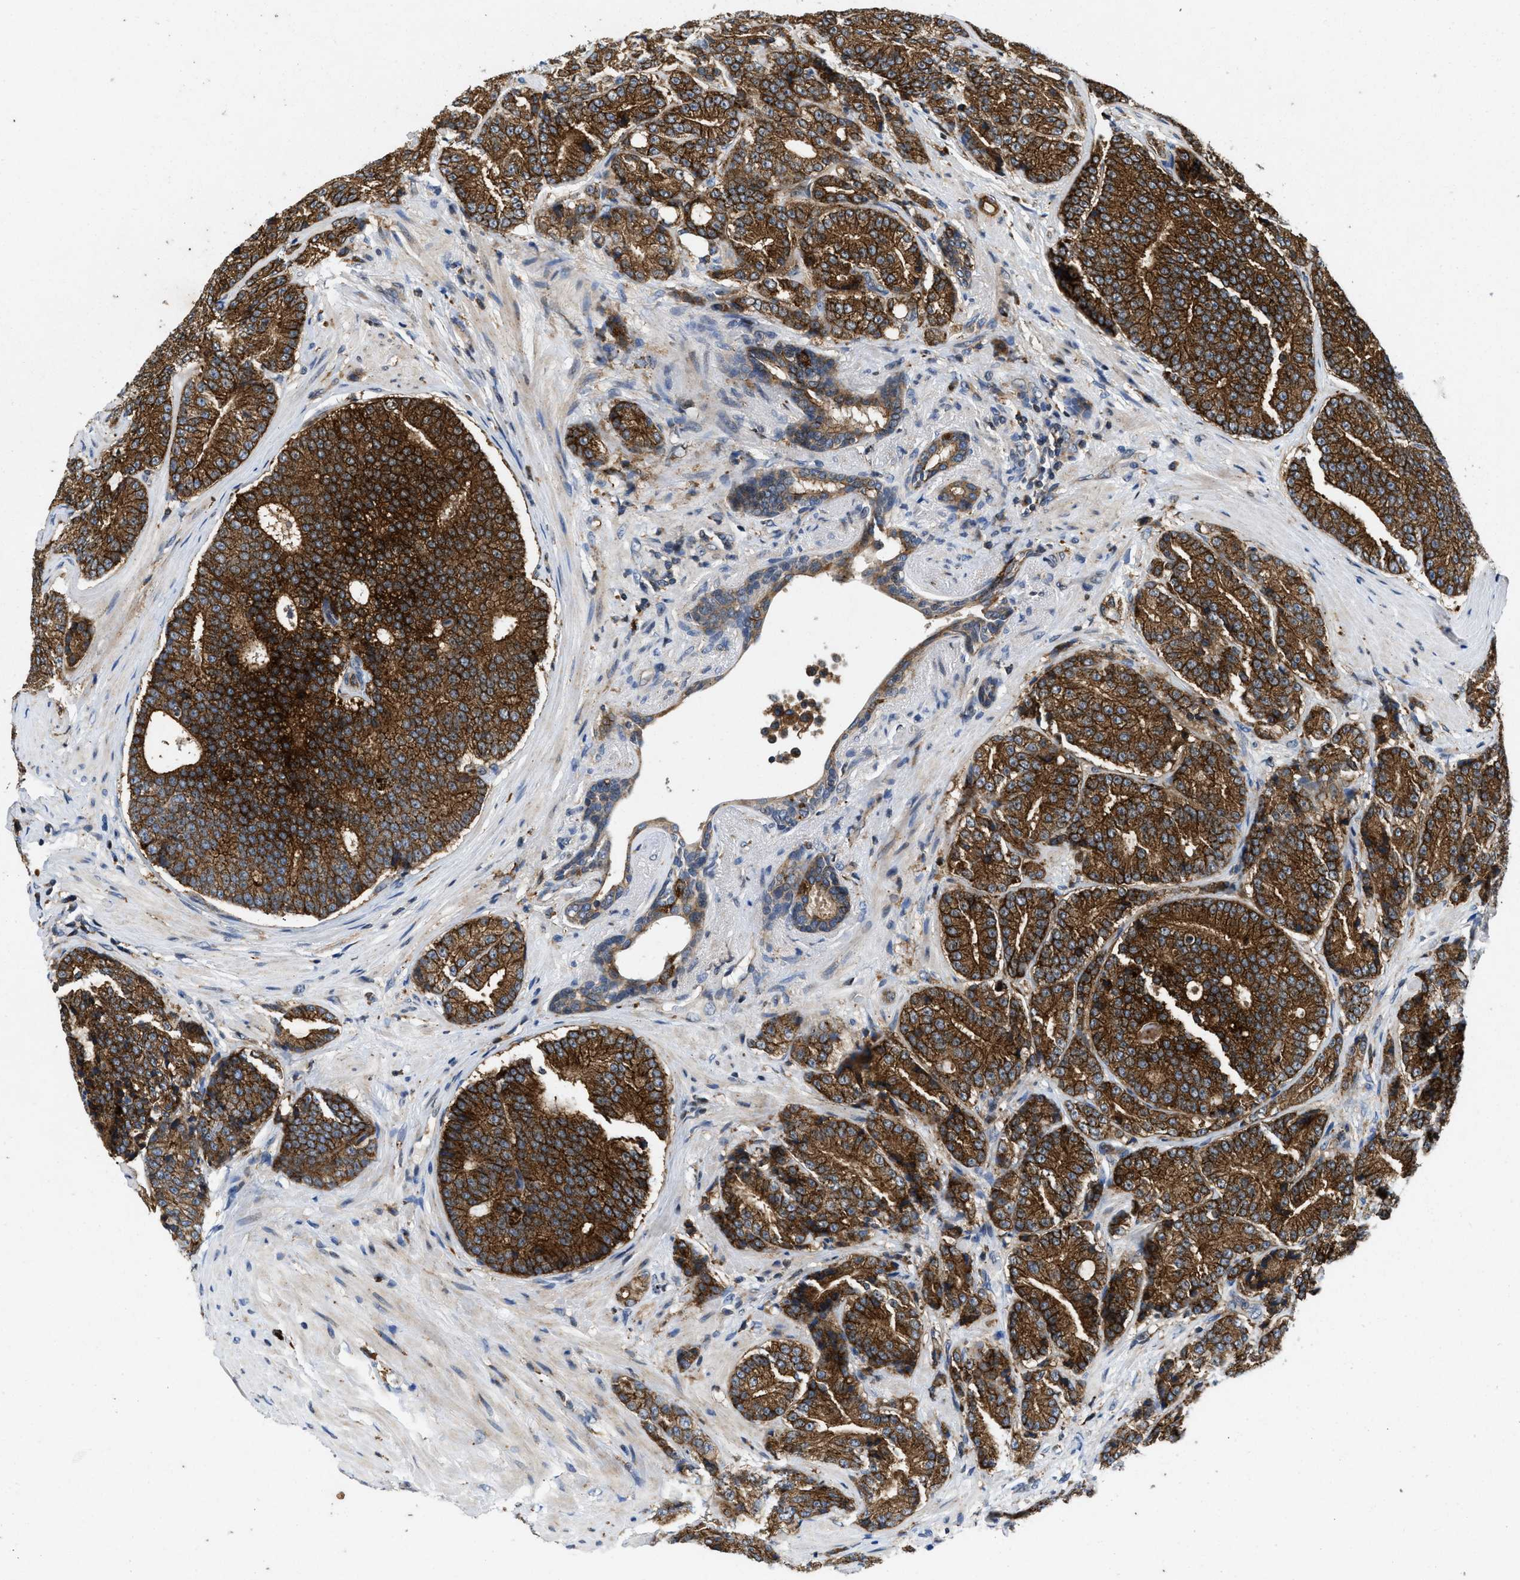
{"staining": {"intensity": "strong", "quantity": ">75%", "location": "cytoplasmic/membranous"}, "tissue": "prostate cancer", "cell_type": "Tumor cells", "image_type": "cancer", "snomed": [{"axis": "morphology", "description": "Adenocarcinoma, High grade"}, {"axis": "topography", "description": "Prostate"}], "caption": "Protein staining shows strong cytoplasmic/membranous expression in about >75% of tumor cells in prostate adenocarcinoma (high-grade).", "gene": "ENPP4", "patient": {"sex": "male", "age": 61}}